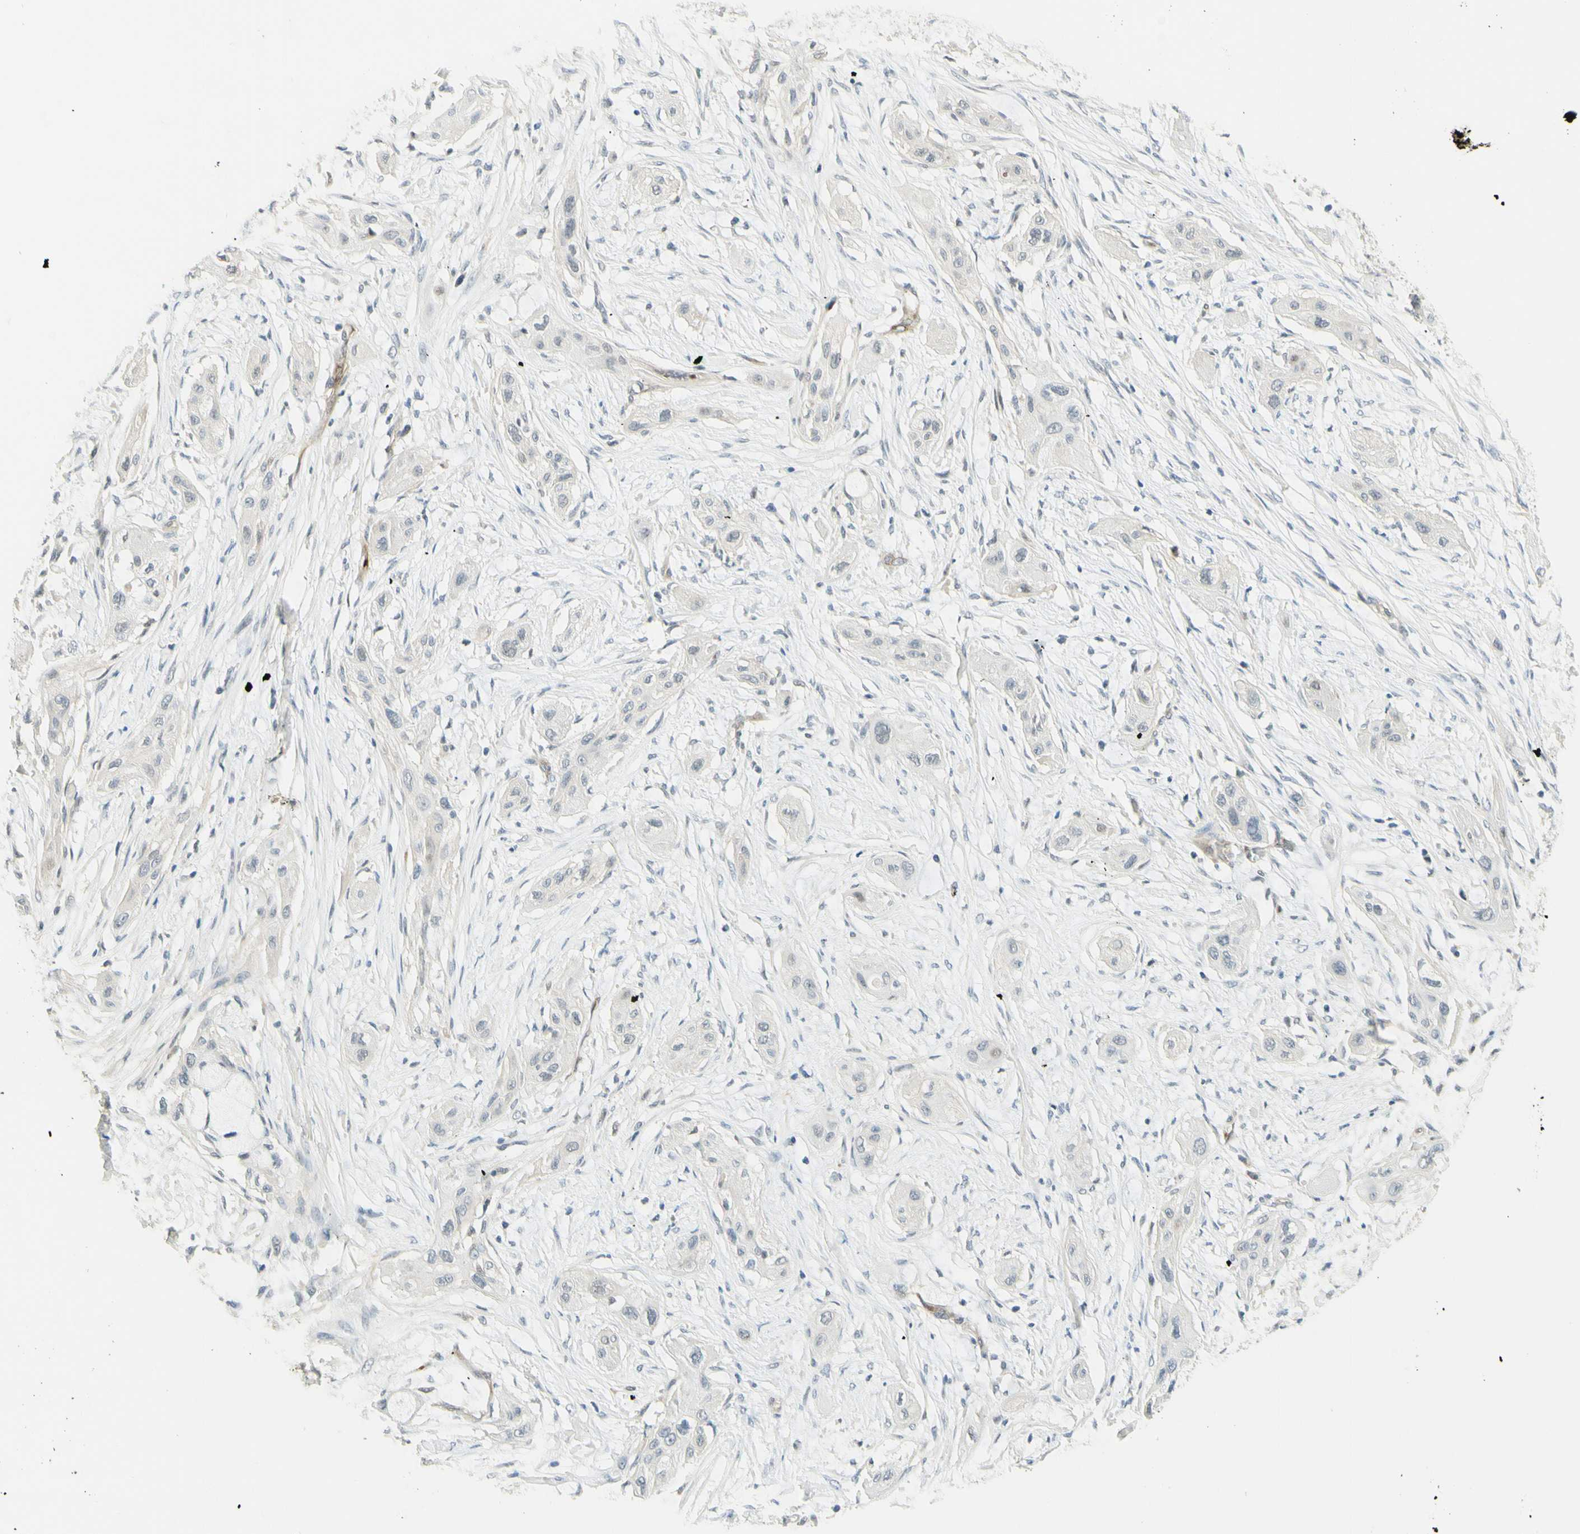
{"staining": {"intensity": "negative", "quantity": "none", "location": "none"}, "tissue": "lung cancer", "cell_type": "Tumor cells", "image_type": "cancer", "snomed": [{"axis": "morphology", "description": "Squamous cell carcinoma, NOS"}, {"axis": "topography", "description": "Lung"}], "caption": "Image shows no protein positivity in tumor cells of lung squamous cell carcinoma tissue. Nuclei are stained in blue.", "gene": "ANGPT2", "patient": {"sex": "female", "age": 47}}